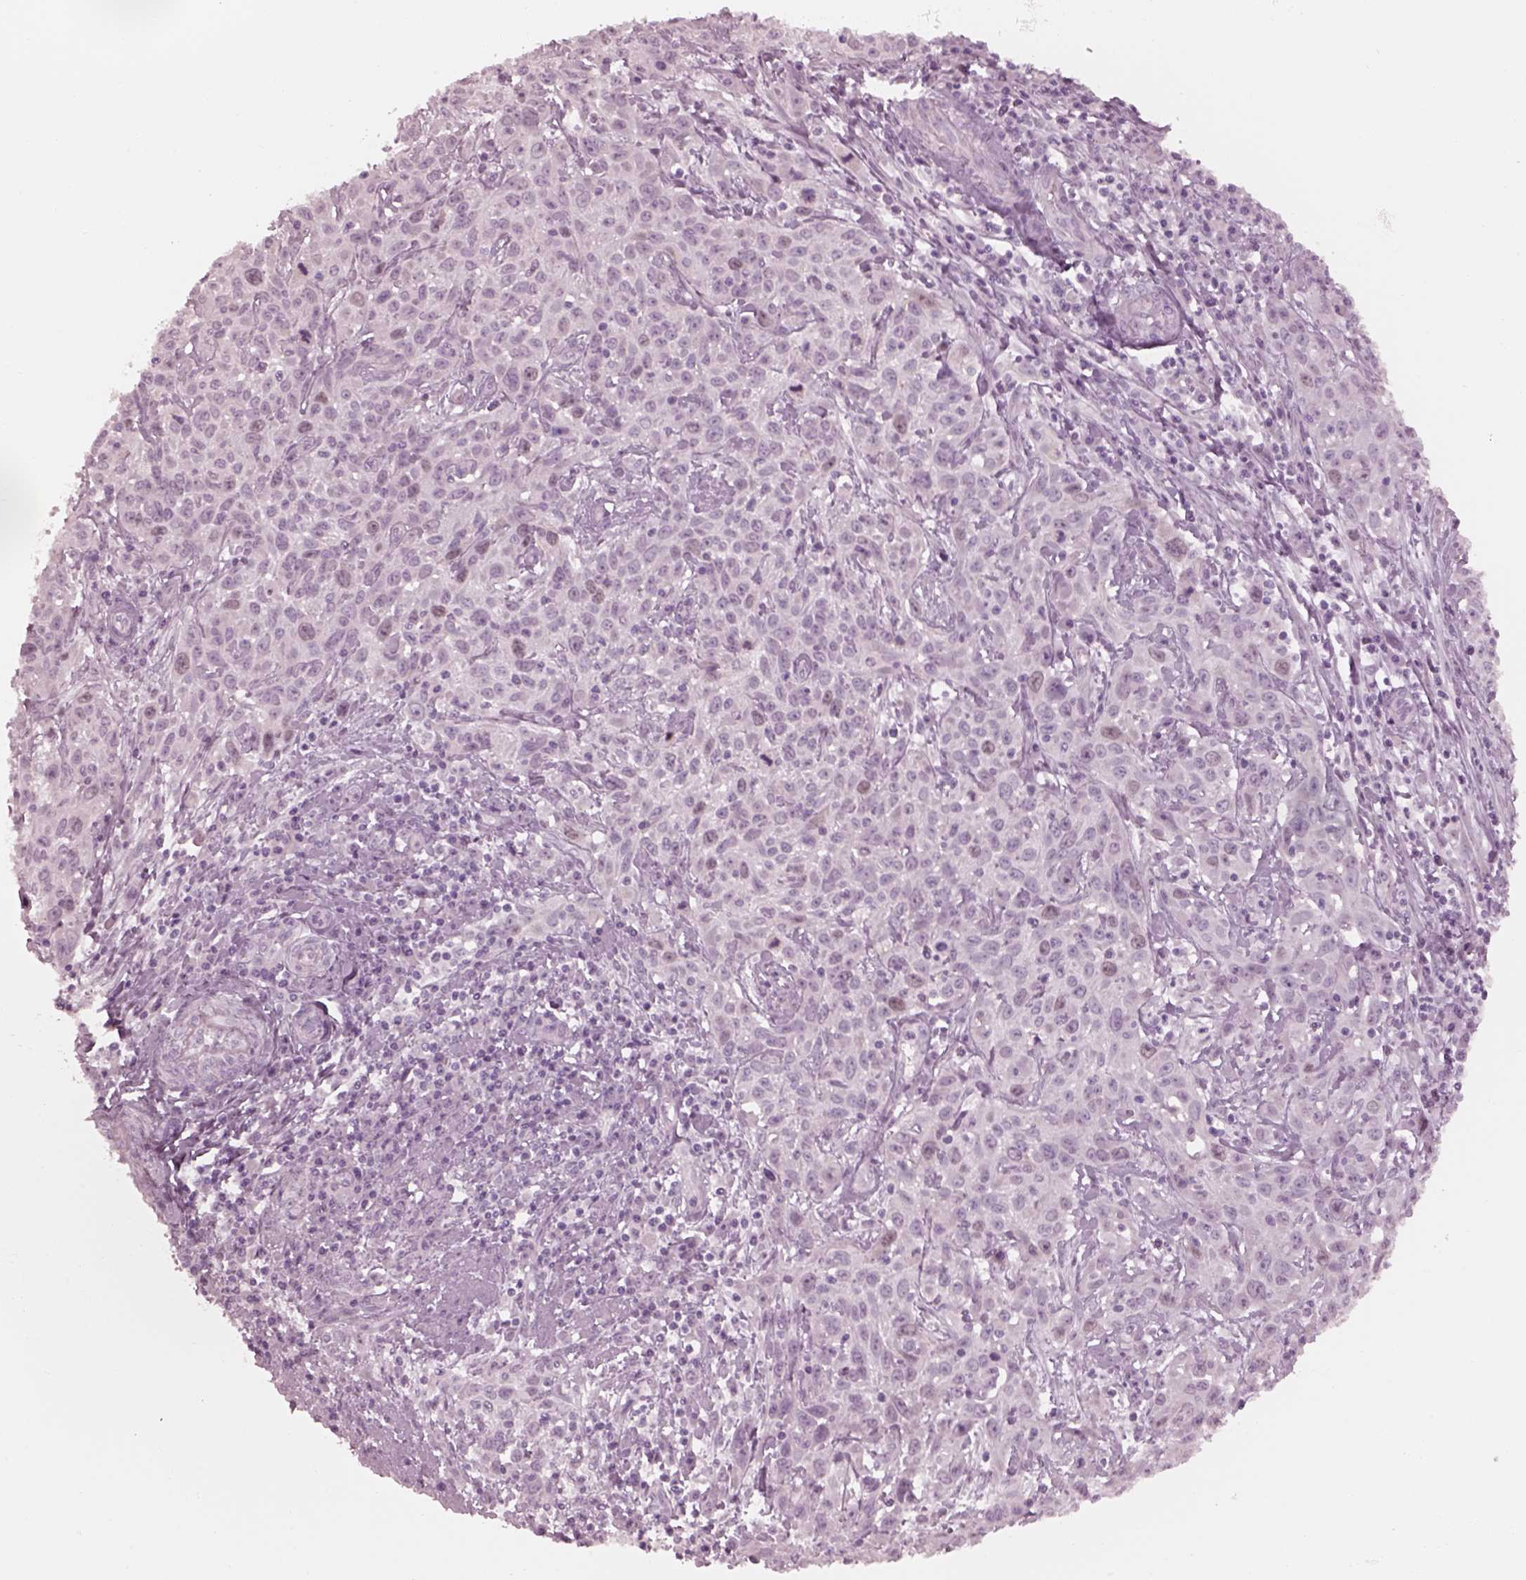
{"staining": {"intensity": "negative", "quantity": "none", "location": "none"}, "tissue": "cervical cancer", "cell_type": "Tumor cells", "image_type": "cancer", "snomed": [{"axis": "morphology", "description": "Squamous cell carcinoma, NOS"}, {"axis": "topography", "description": "Cervix"}], "caption": "DAB immunohistochemical staining of human squamous cell carcinoma (cervical) shows no significant expression in tumor cells. The staining was performed using DAB (3,3'-diaminobenzidine) to visualize the protein expression in brown, while the nuclei were stained in blue with hematoxylin (Magnification: 20x).", "gene": "KRTAP24-1", "patient": {"sex": "female", "age": 38}}